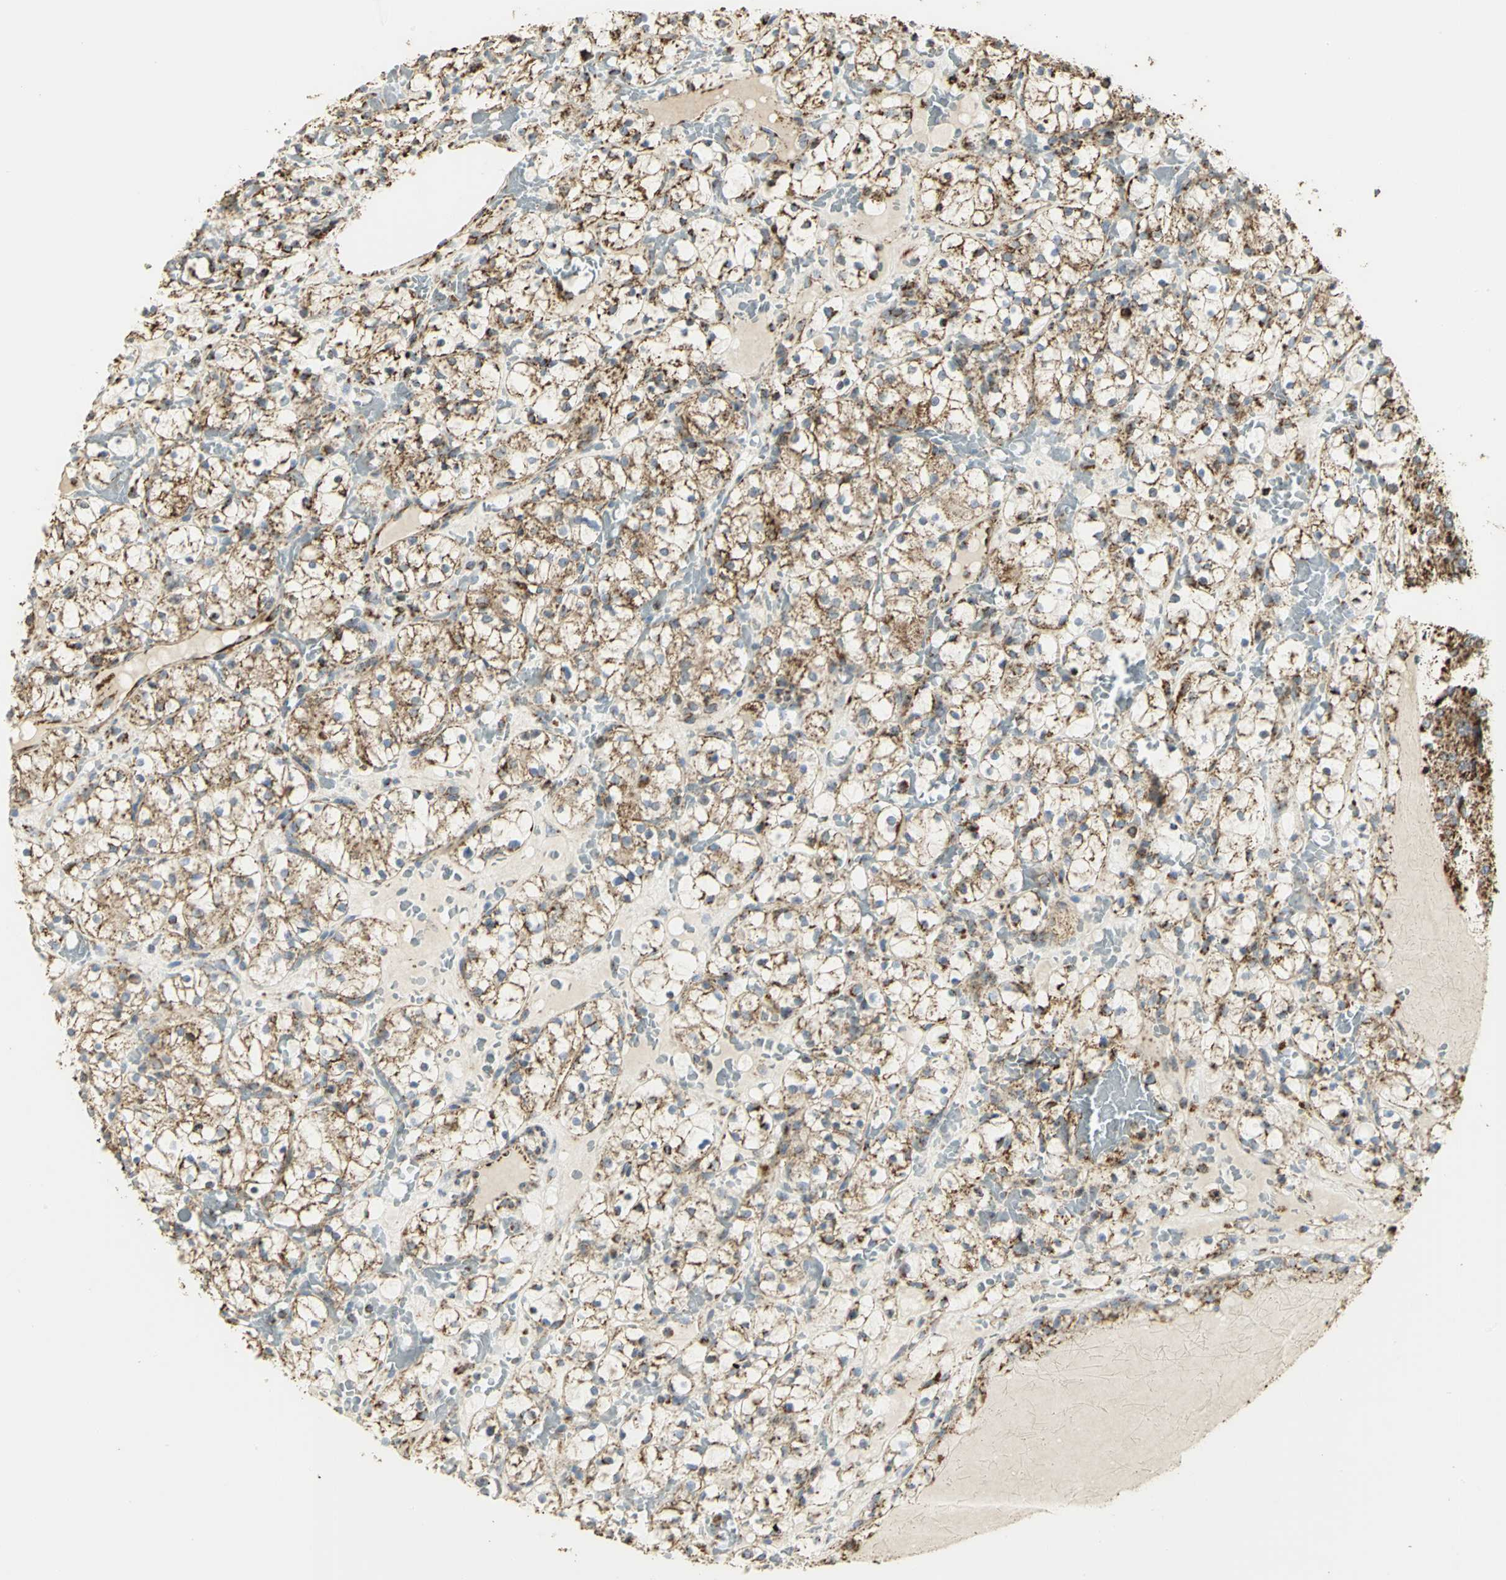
{"staining": {"intensity": "moderate", "quantity": ">75%", "location": "cytoplasmic/membranous"}, "tissue": "renal cancer", "cell_type": "Tumor cells", "image_type": "cancer", "snomed": [{"axis": "morphology", "description": "Adenocarcinoma, NOS"}, {"axis": "topography", "description": "Kidney"}], "caption": "Moderate cytoplasmic/membranous protein expression is identified in about >75% of tumor cells in renal cancer.", "gene": "VDAC1", "patient": {"sex": "female", "age": 60}}